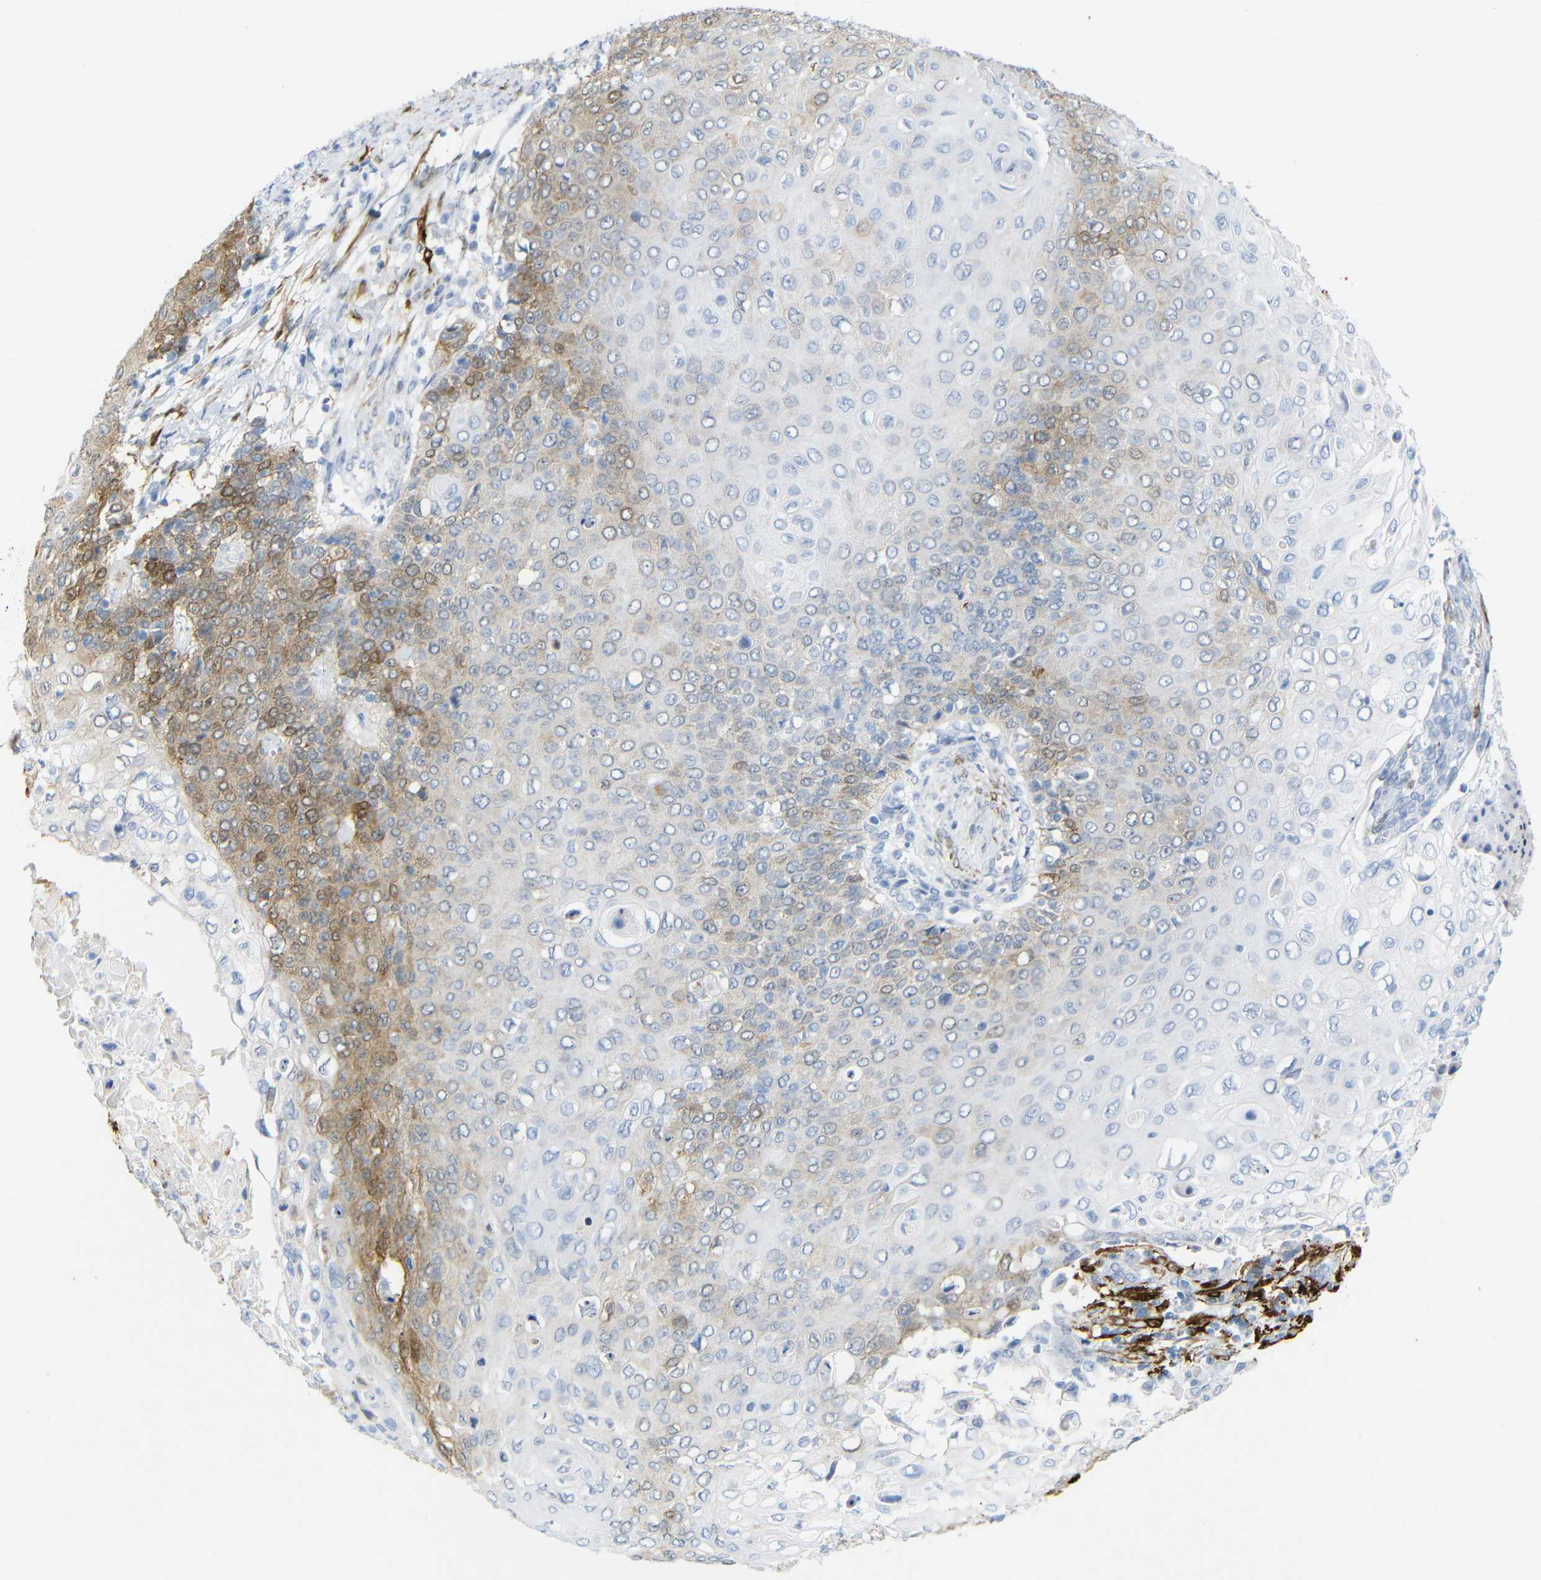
{"staining": {"intensity": "moderate", "quantity": "<25%", "location": "cytoplasmic/membranous"}, "tissue": "cervical cancer", "cell_type": "Tumor cells", "image_type": "cancer", "snomed": [{"axis": "morphology", "description": "Squamous cell carcinoma, NOS"}, {"axis": "topography", "description": "Cervix"}], "caption": "A brown stain labels moderate cytoplasmic/membranous staining of a protein in human squamous cell carcinoma (cervical) tumor cells. (brown staining indicates protein expression, while blue staining denotes nuclei).", "gene": "MT1A", "patient": {"sex": "female", "age": 39}}